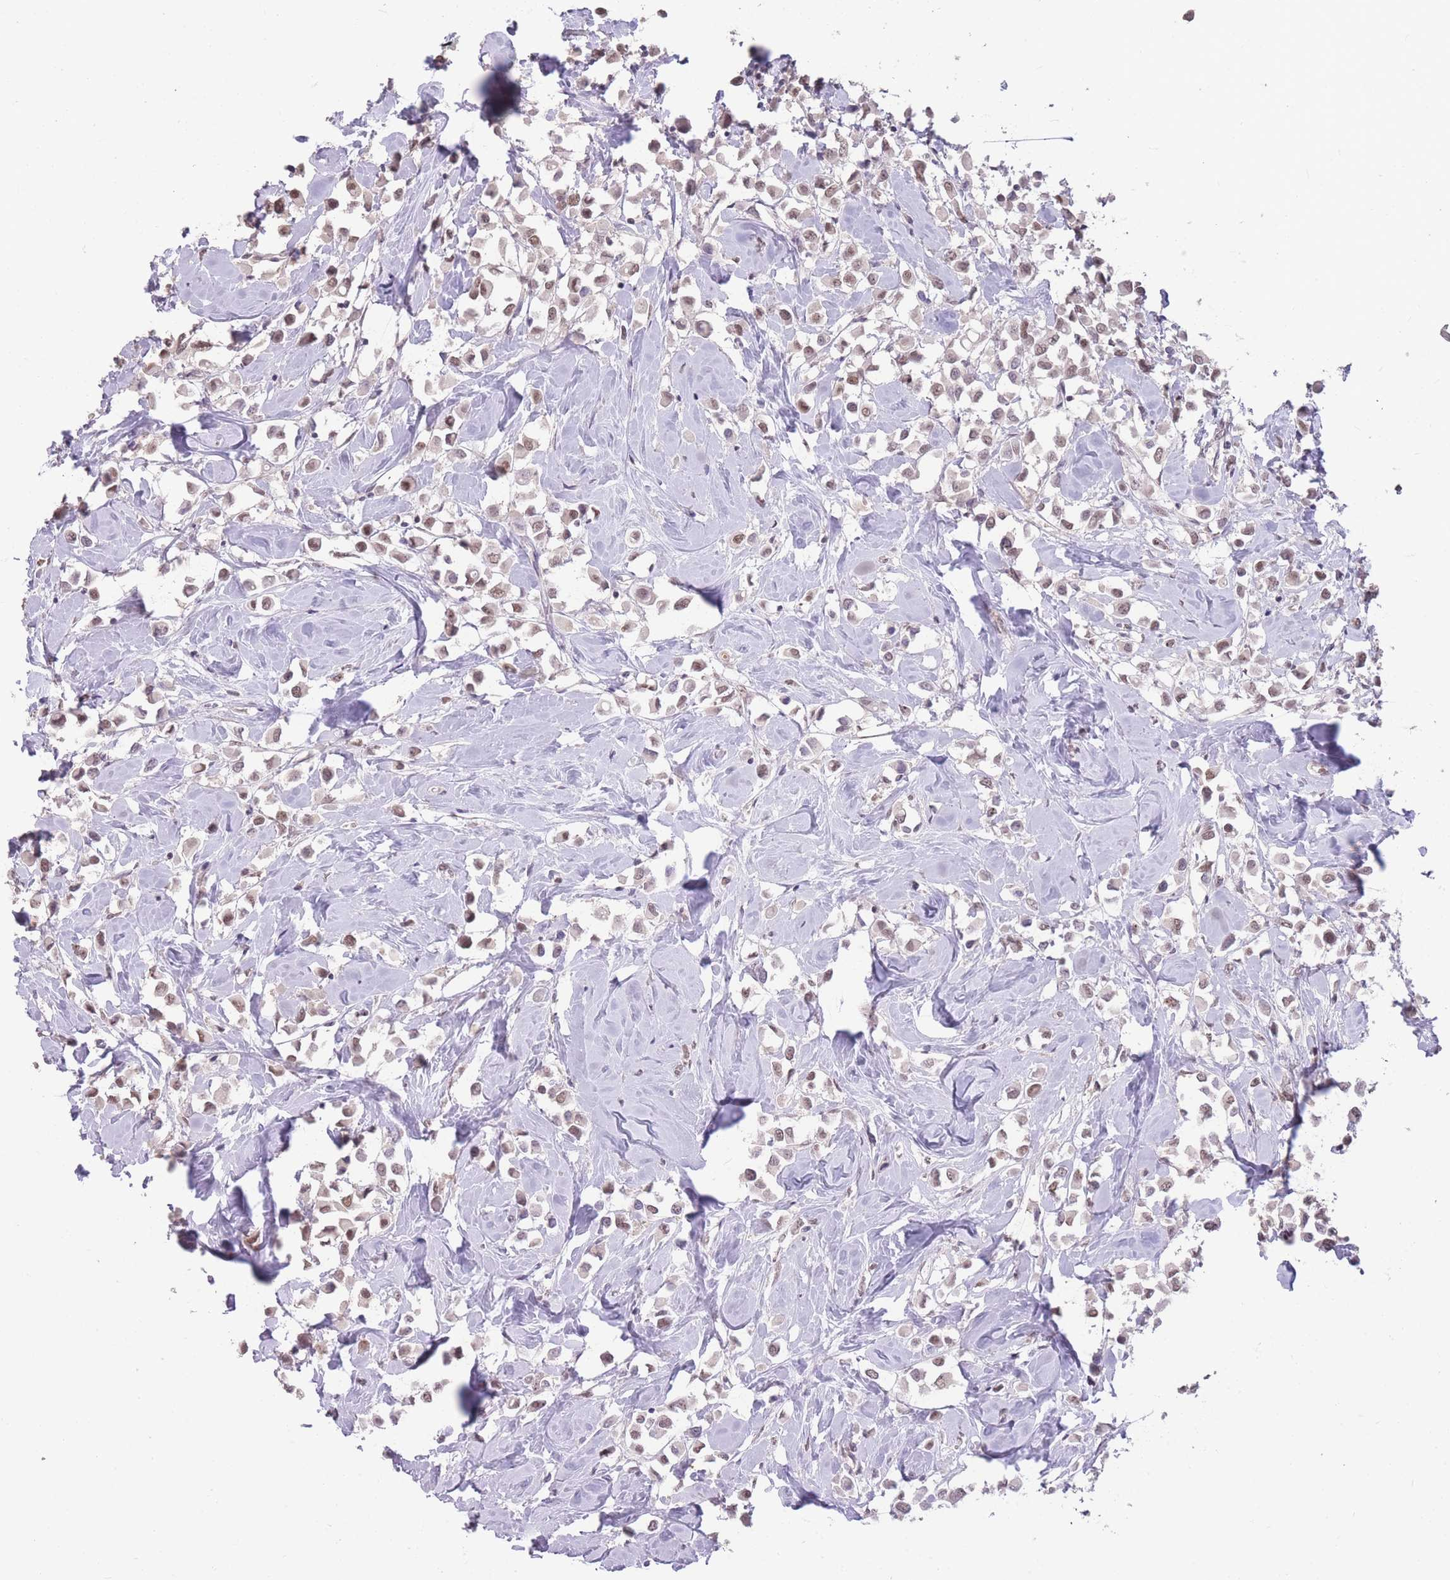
{"staining": {"intensity": "weak", "quantity": ">75%", "location": "nuclear"}, "tissue": "breast cancer", "cell_type": "Tumor cells", "image_type": "cancer", "snomed": [{"axis": "morphology", "description": "Duct carcinoma"}, {"axis": "topography", "description": "Breast"}], "caption": "Immunohistochemical staining of human breast cancer shows weak nuclear protein staining in approximately >75% of tumor cells. (DAB (3,3'-diaminobenzidine) = brown stain, brightfield microscopy at high magnification).", "gene": "HNRNPUL1", "patient": {"sex": "female", "age": 61}}